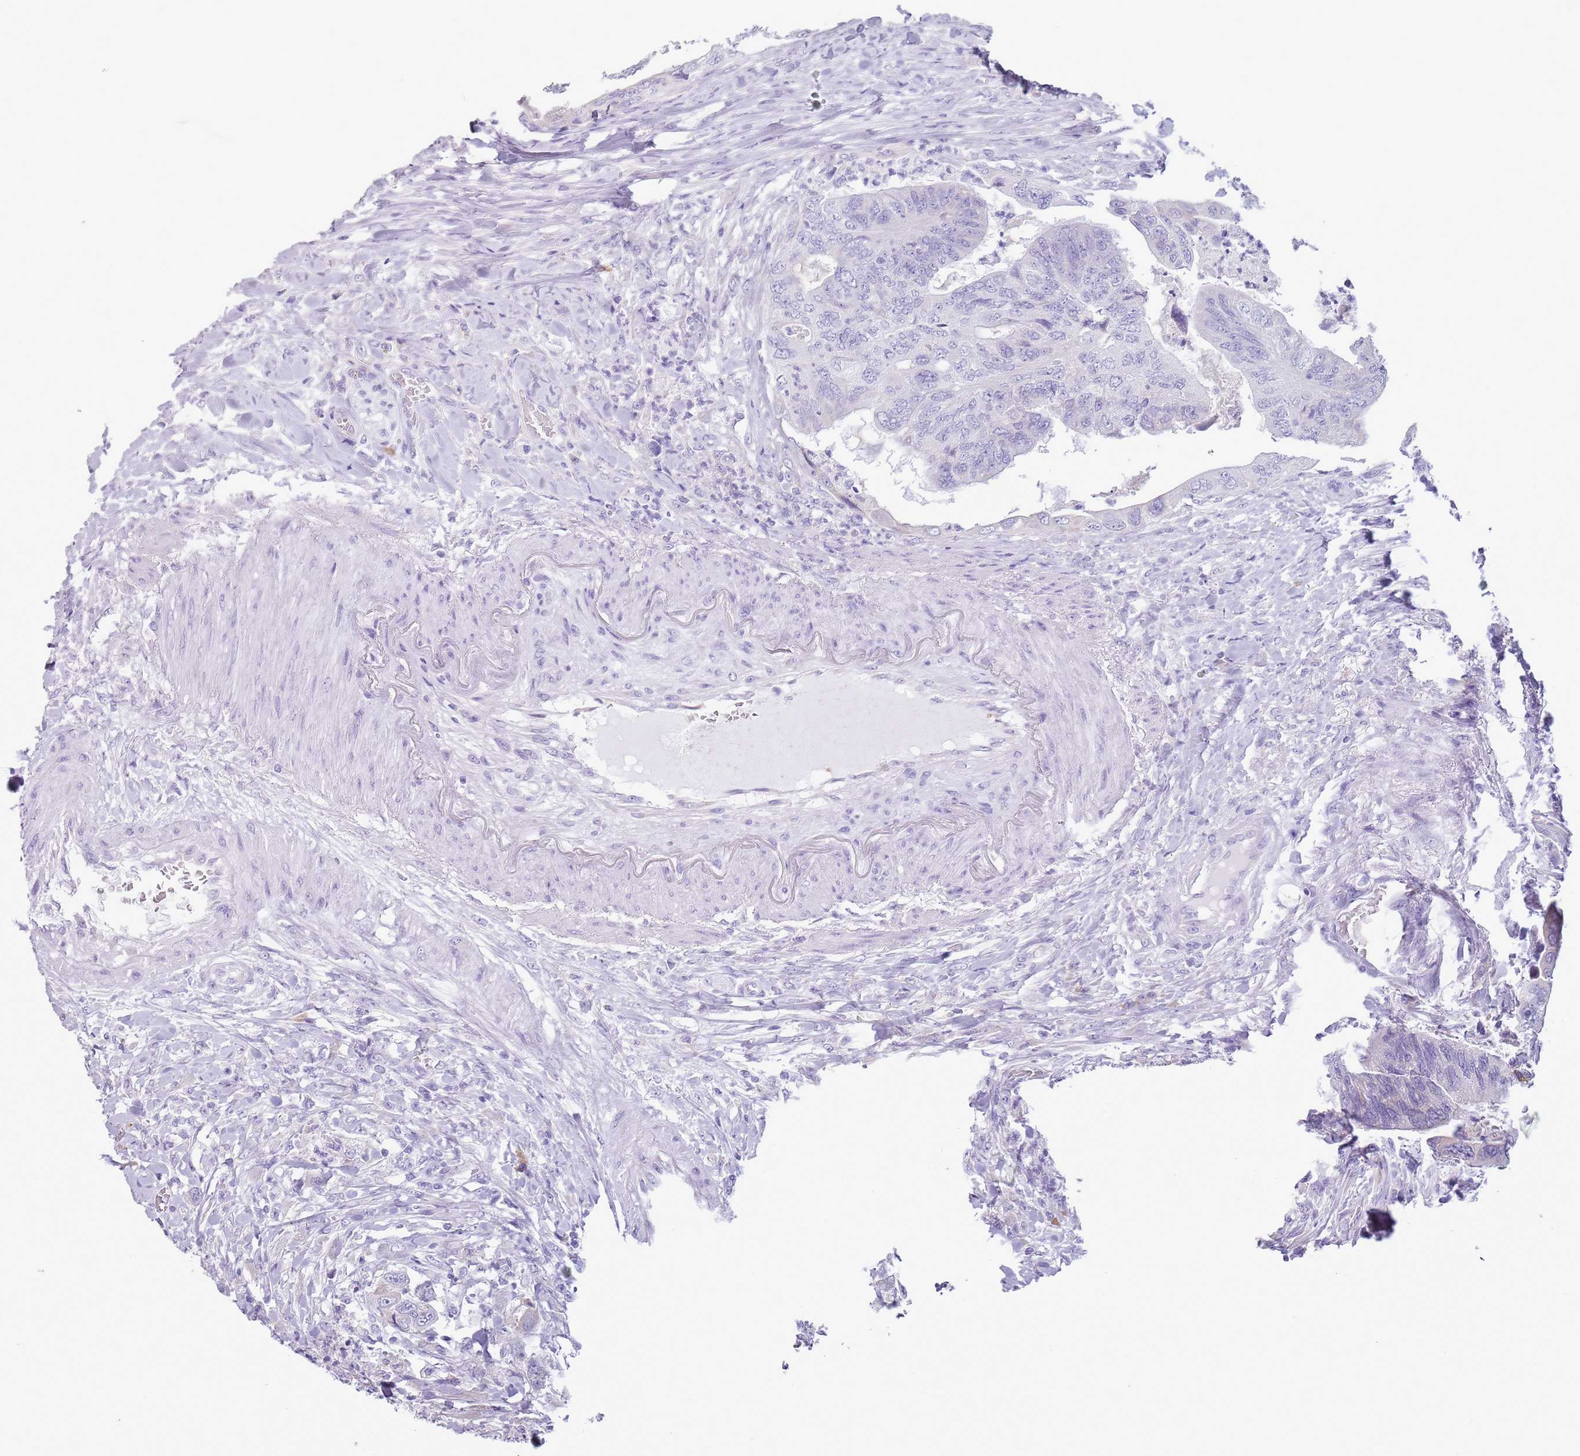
{"staining": {"intensity": "negative", "quantity": "none", "location": "none"}, "tissue": "colorectal cancer", "cell_type": "Tumor cells", "image_type": "cancer", "snomed": [{"axis": "morphology", "description": "Adenocarcinoma, NOS"}, {"axis": "topography", "description": "Rectum"}], "caption": "The micrograph reveals no significant expression in tumor cells of colorectal cancer (adenocarcinoma).", "gene": "HYOU1", "patient": {"sex": "male", "age": 63}}